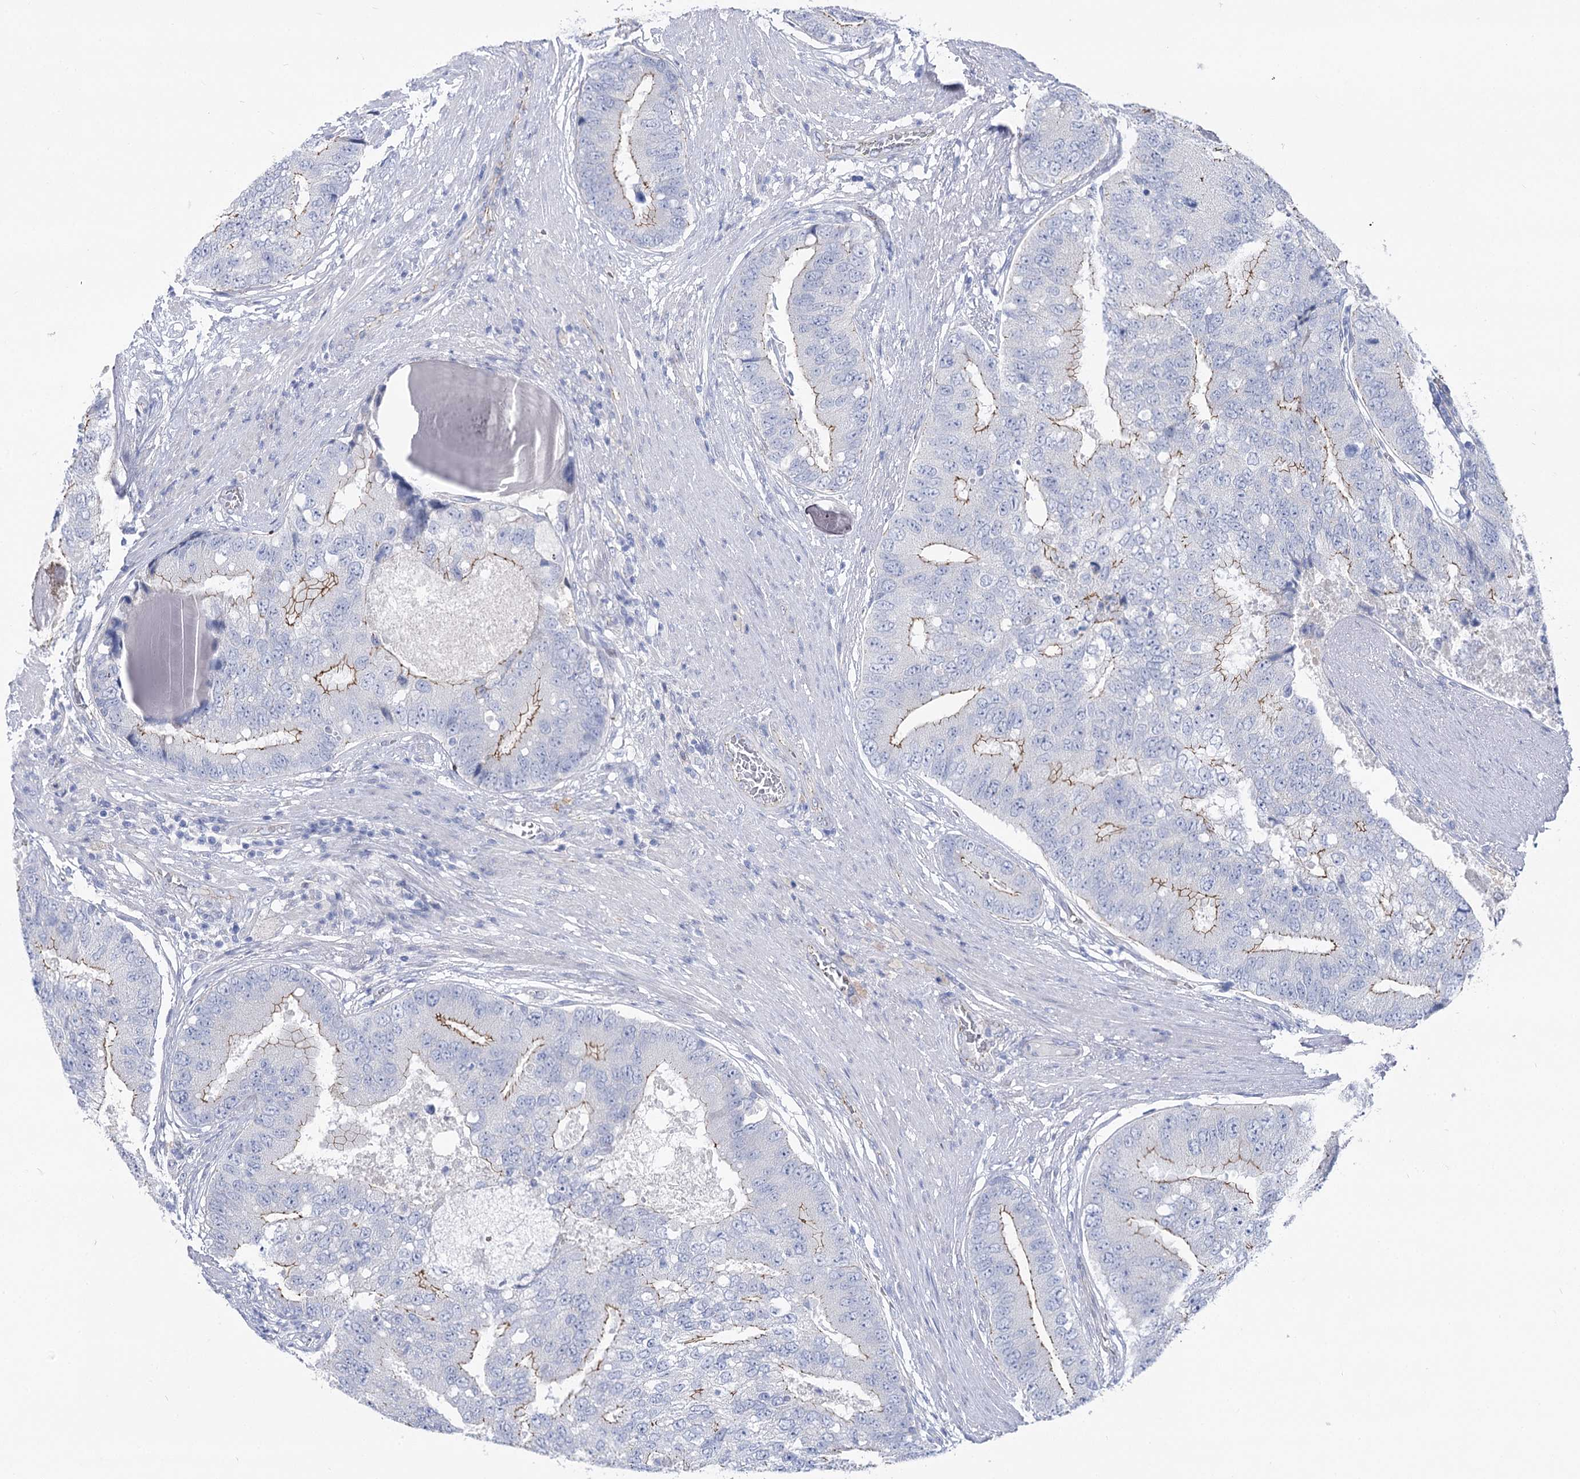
{"staining": {"intensity": "moderate", "quantity": "<25%", "location": "cytoplasmic/membranous"}, "tissue": "prostate cancer", "cell_type": "Tumor cells", "image_type": "cancer", "snomed": [{"axis": "morphology", "description": "Adenocarcinoma, High grade"}, {"axis": "topography", "description": "Prostate"}], "caption": "Immunohistochemistry (IHC) (DAB) staining of human prostate cancer (high-grade adenocarcinoma) displays moderate cytoplasmic/membranous protein expression in approximately <25% of tumor cells. Ihc stains the protein in brown and the nuclei are stained blue.", "gene": "NRAP", "patient": {"sex": "male", "age": 70}}